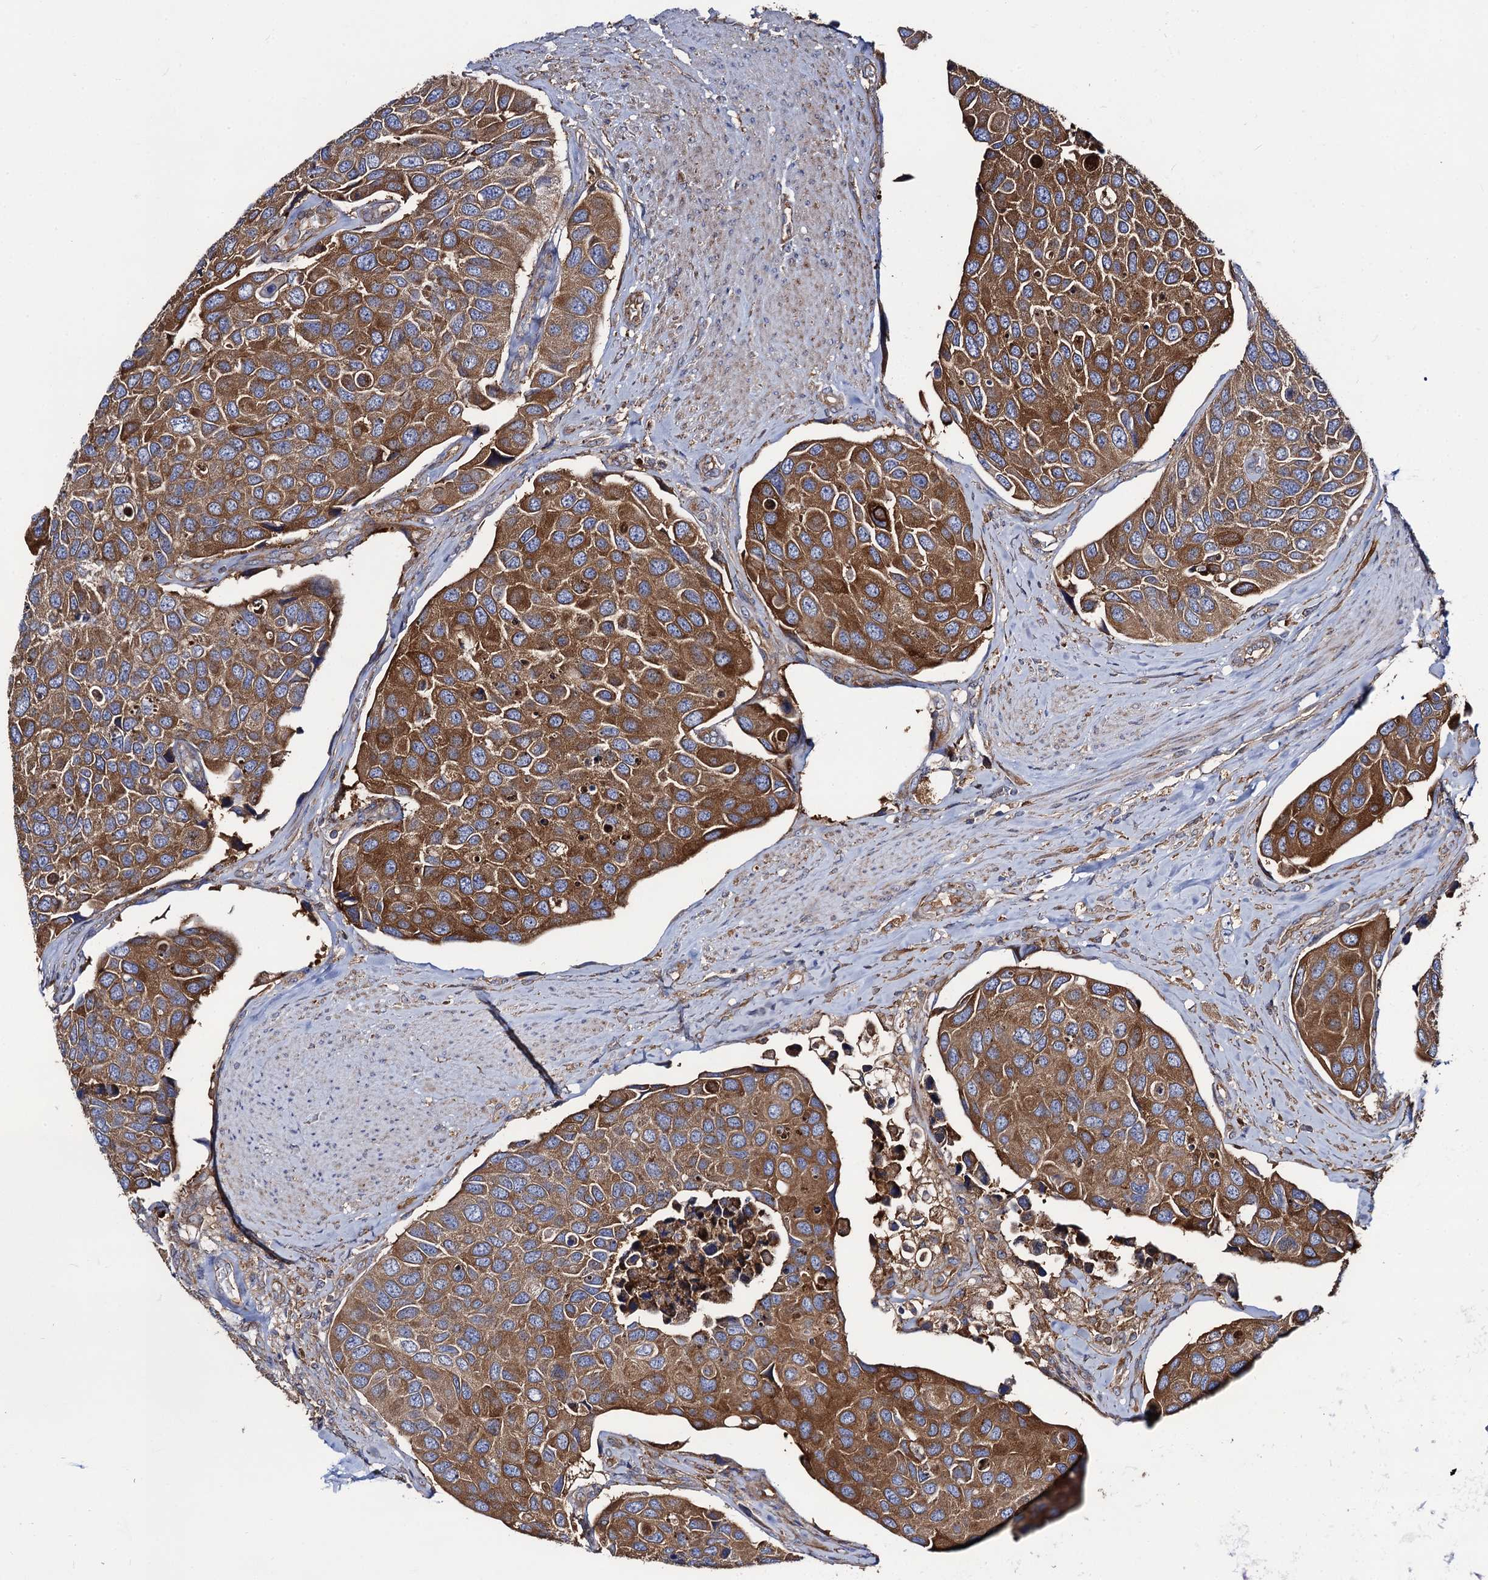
{"staining": {"intensity": "moderate", "quantity": ">75%", "location": "cytoplasmic/membranous"}, "tissue": "urothelial cancer", "cell_type": "Tumor cells", "image_type": "cancer", "snomed": [{"axis": "morphology", "description": "Urothelial carcinoma, High grade"}, {"axis": "topography", "description": "Urinary bladder"}], "caption": "Immunohistochemistry (IHC) histopathology image of neoplastic tissue: human urothelial cancer stained using immunohistochemistry (IHC) shows medium levels of moderate protein expression localized specifically in the cytoplasmic/membranous of tumor cells, appearing as a cytoplasmic/membranous brown color.", "gene": "DYDC1", "patient": {"sex": "male", "age": 74}}